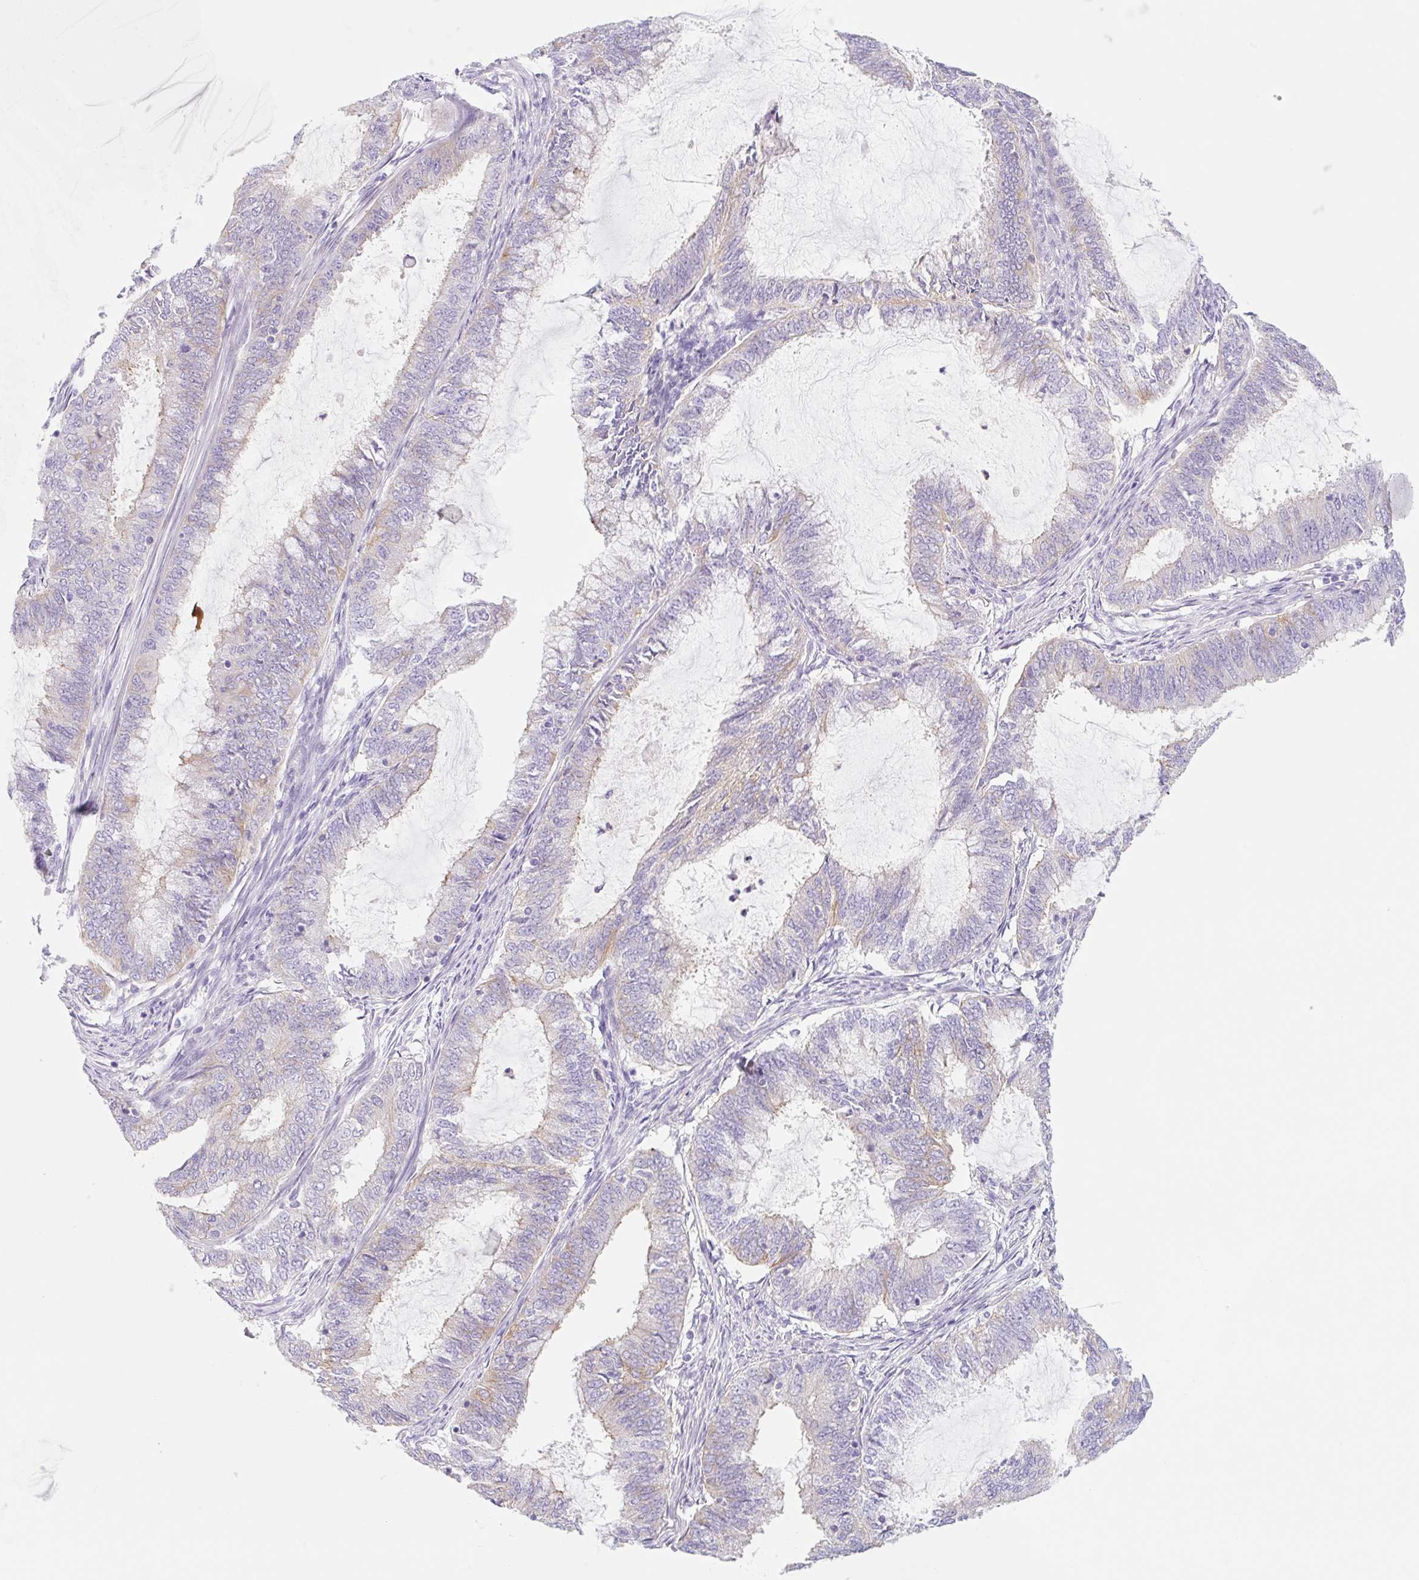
{"staining": {"intensity": "weak", "quantity": "<25%", "location": "cytoplasmic/membranous"}, "tissue": "endometrial cancer", "cell_type": "Tumor cells", "image_type": "cancer", "snomed": [{"axis": "morphology", "description": "Adenocarcinoma, NOS"}, {"axis": "topography", "description": "Endometrium"}], "caption": "This is an IHC micrograph of human adenocarcinoma (endometrial). There is no positivity in tumor cells.", "gene": "LYVE1", "patient": {"sex": "female", "age": 51}}